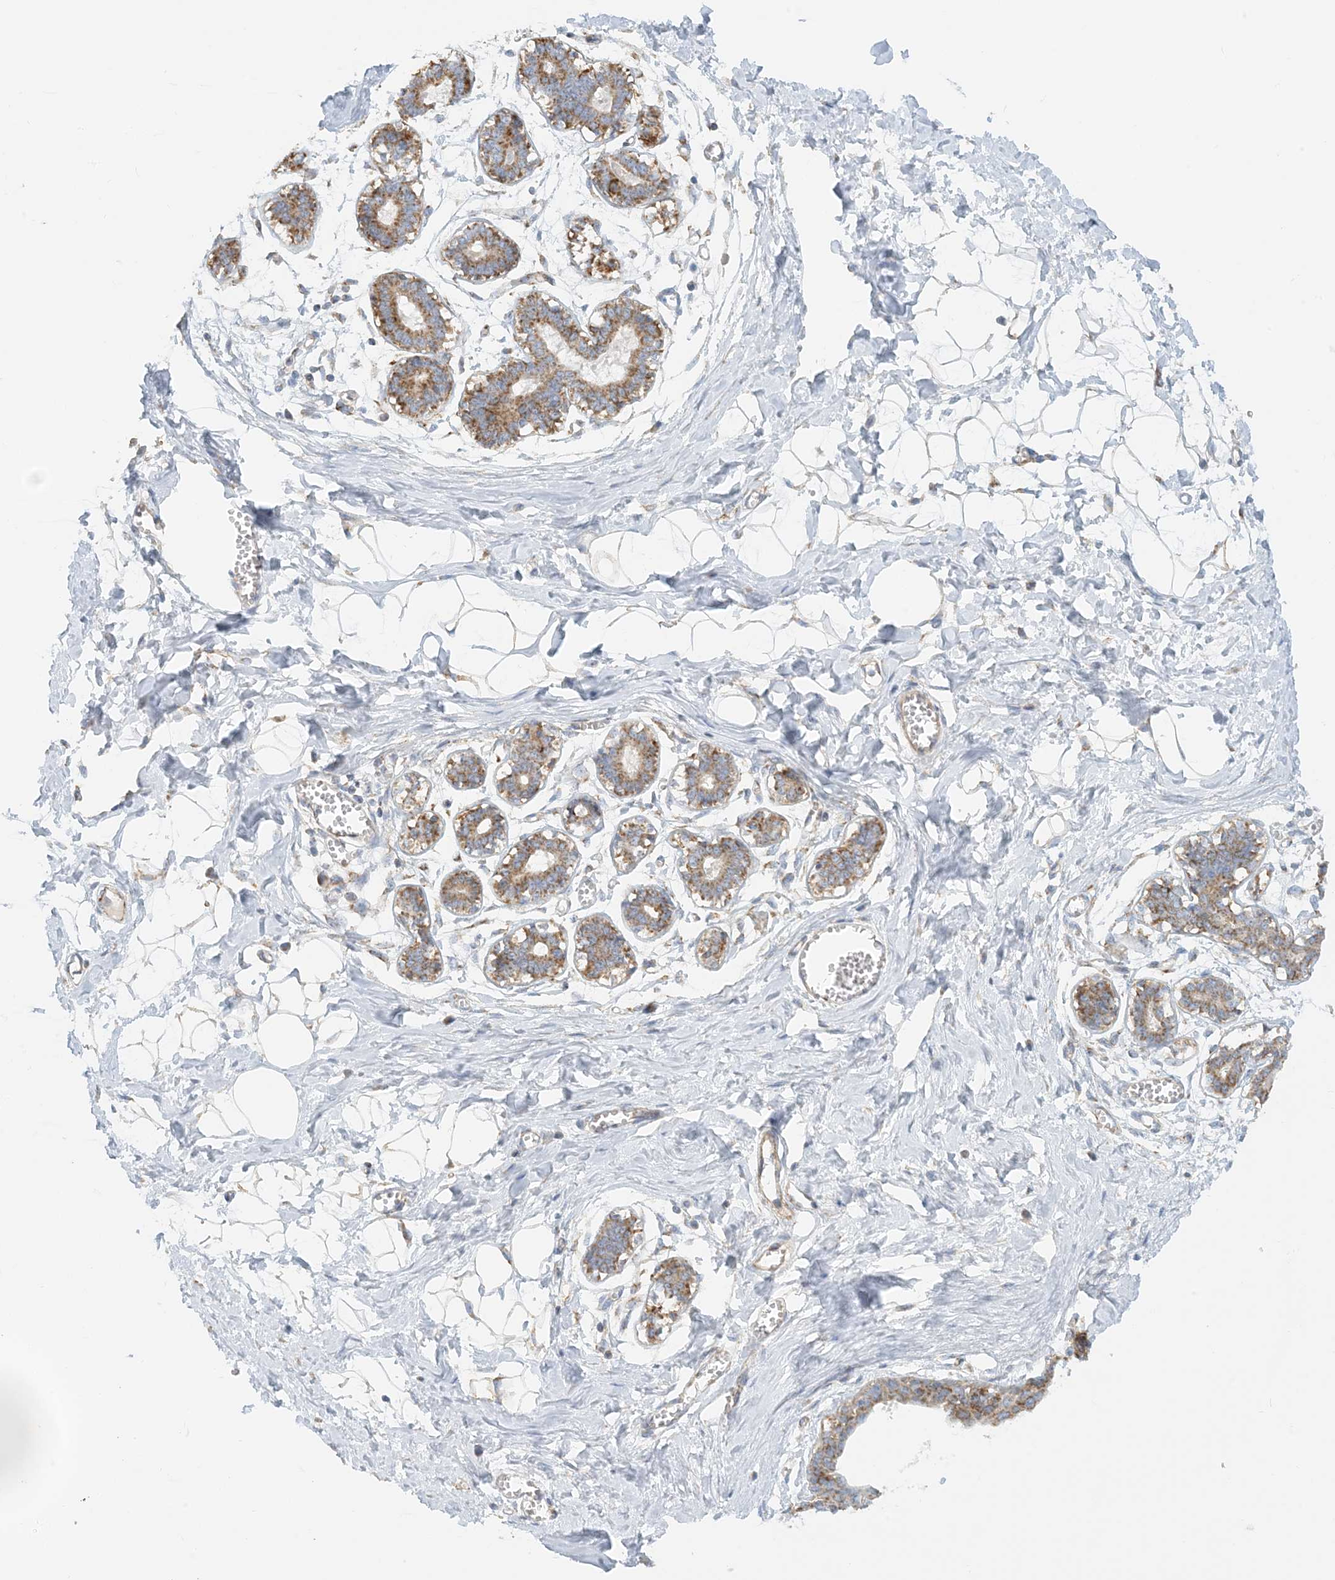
{"staining": {"intensity": "negative", "quantity": "none", "location": "none"}, "tissue": "breast", "cell_type": "Adipocytes", "image_type": "normal", "snomed": [{"axis": "morphology", "description": "Normal tissue, NOS"}, {"axis": "topography", "description": "Breast"}], "caption": "High magnification brightfield microscopy of unremarkable breast stained with DAB (brown) and counterstained with hematoxylin (blue): adipocytes show no significant positivity. Brightfield microscopy of immunohistochemistry stained with DAB (3,3'-diaminobenzidine) (brown) and hematoxylin (blue), captured at high magnification.", "gene": "COA3", "patient": {"sex": "female", "age": 27}}